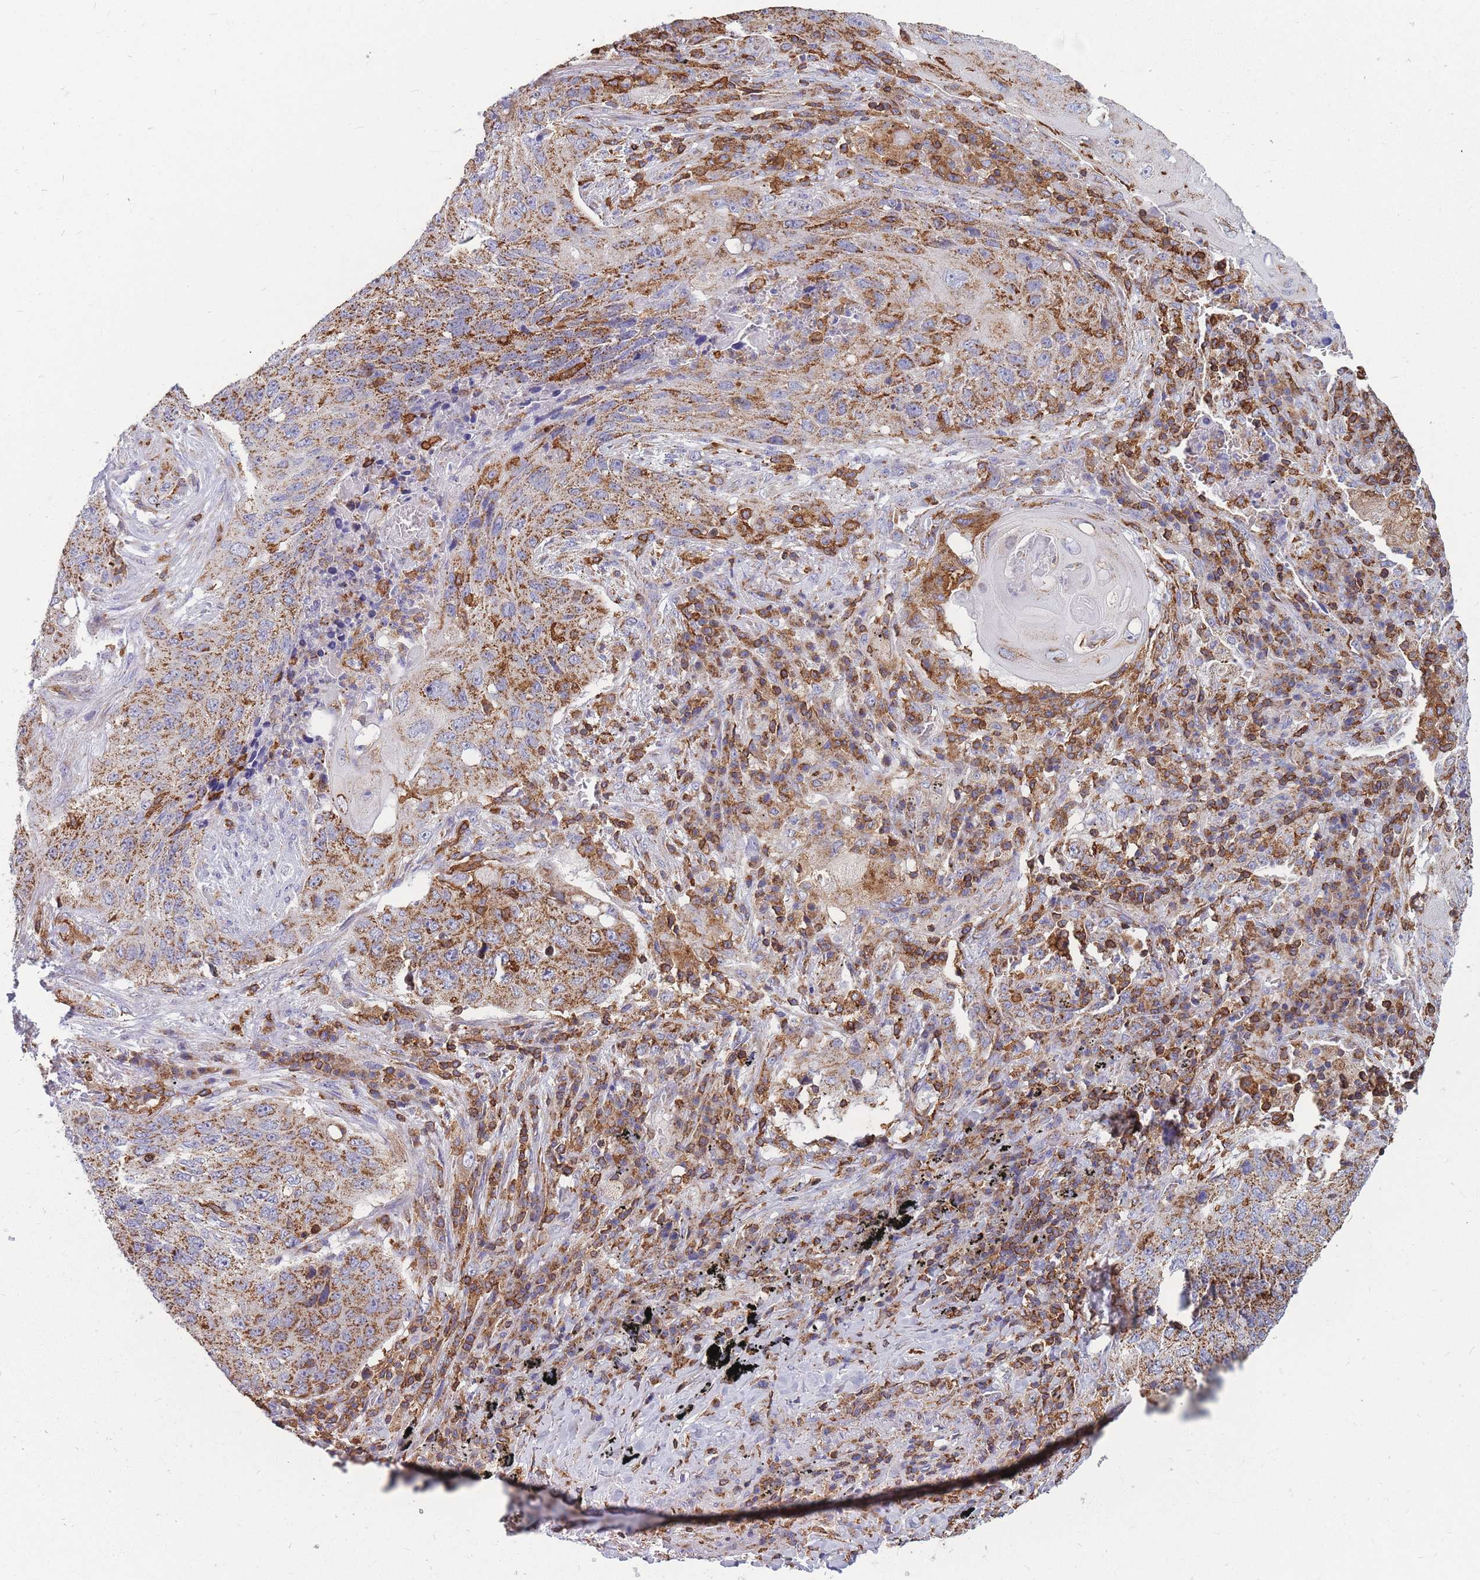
{"staining": {"intensity": "moderate", "quantity": ">75%", "location": "cytoplasmic/membranous"}, "tissue": "lung cancer", "cell_type": "Tumor cells", "image_type": "cancer", "snomed": [{"axis": "morphology", "description": "Squamous cell carcinoma, NOS"}, {"axis": "topography", "description": "Lung"}], "caption": "Approximately >75% of tumor cells in human squamous cell carcinoma (lung) reveal moderate cytoplasmic/membranous protein expression as visualized by brown immunohistochemical staining.", "gene": "MRPL54", "patient": {"sex": "female", "age": 63}}